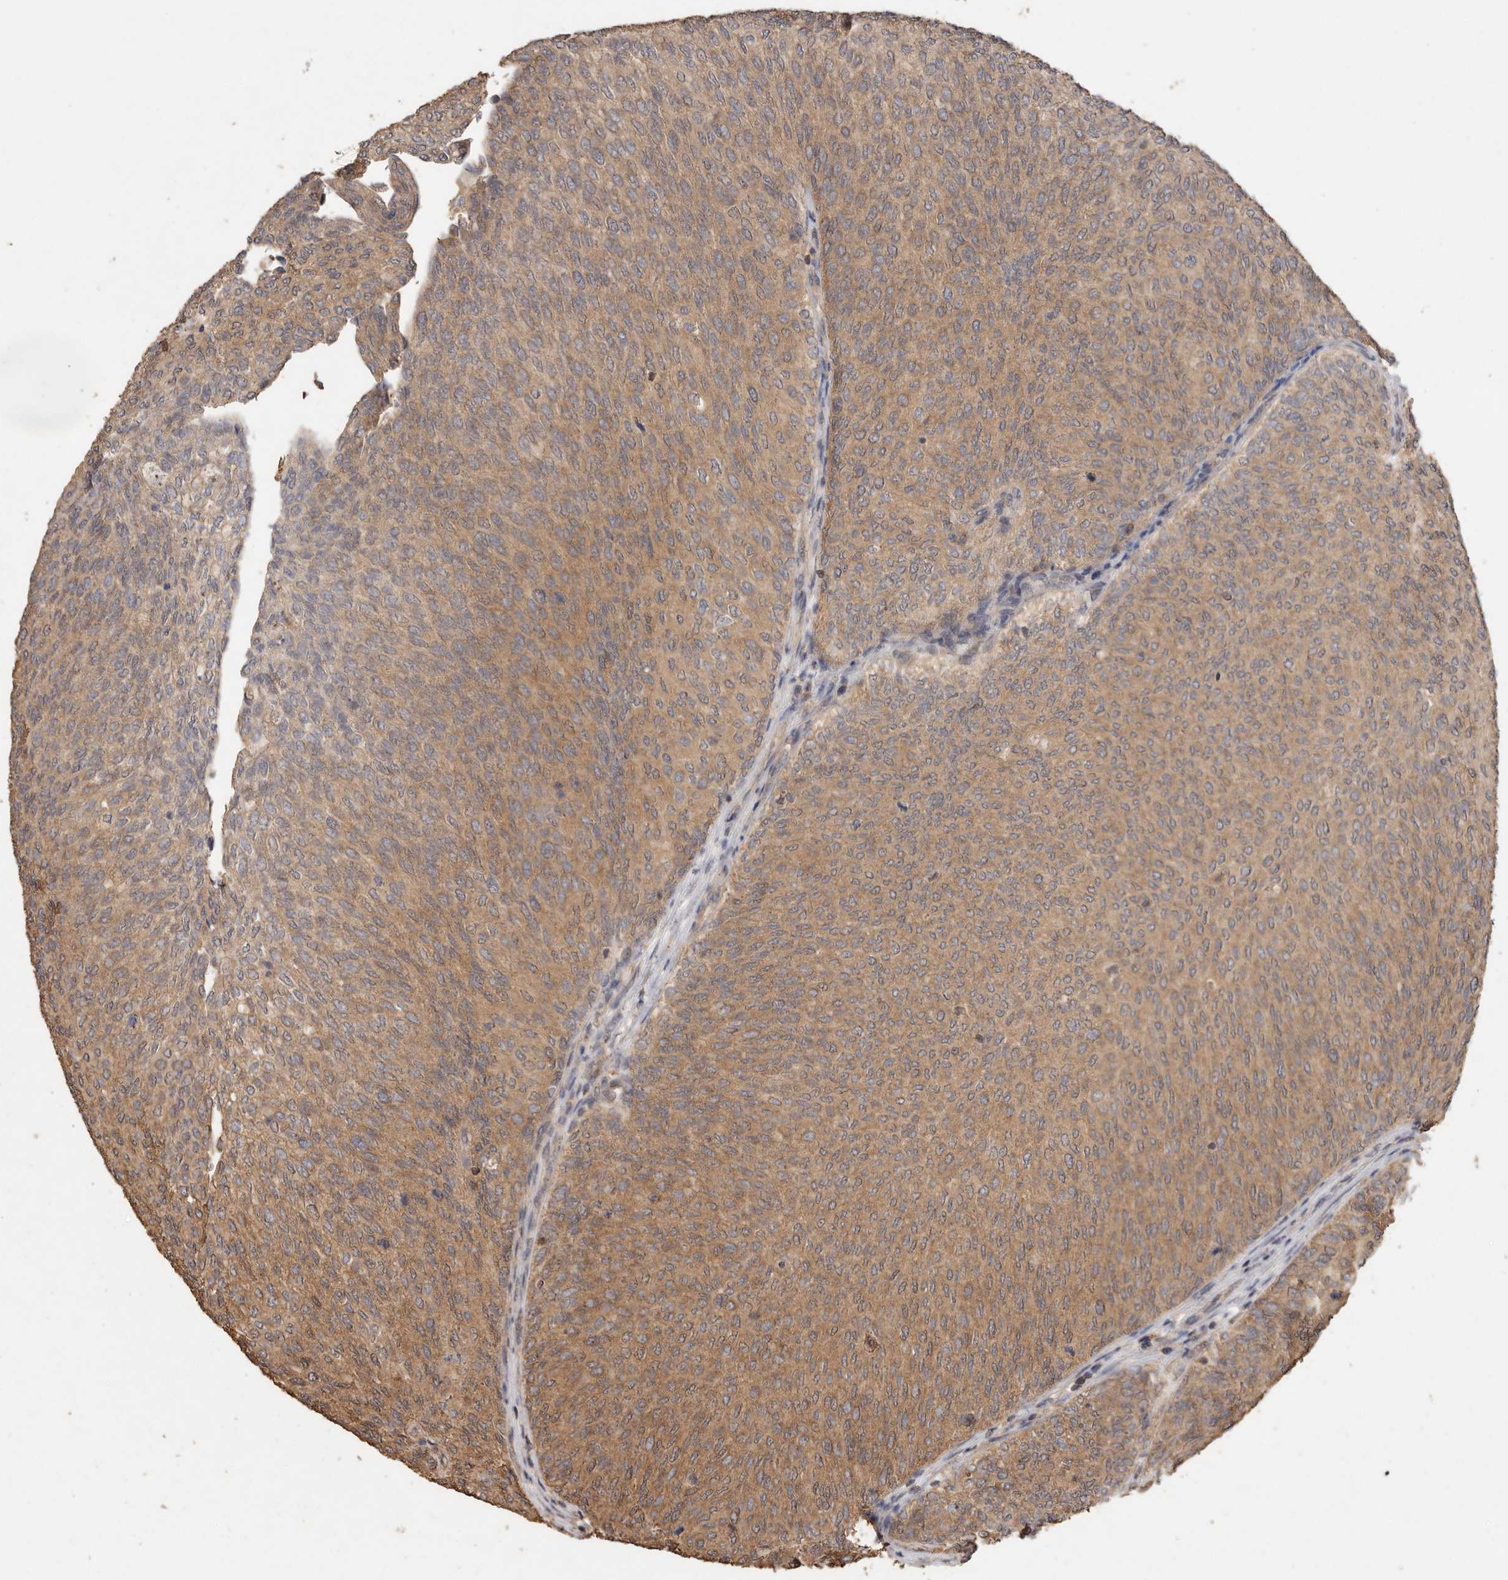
{"staining": {"intensity": "moderate", "quantity": ">75%", "location": "cytoplasmic/membranous"}, "tissue": "urothelial cancer", "cell_type": "Tumor cells", "image_type": "cancer", "snomed": [{"axis": "morphology", "description": "Urothelial carcinoma, Low grade"}, {"axis": "topography", "description": "Urinary bladder"}], "caption": "Approximately >75% of tumor cells in human urothelial cancer demonstrate moderate cytoplasmic/membranous protein positivity as visualized by brown immunohistochemical staining.", "gene": "RWDD1", "patient": {"sex": "female", "age": 79}}